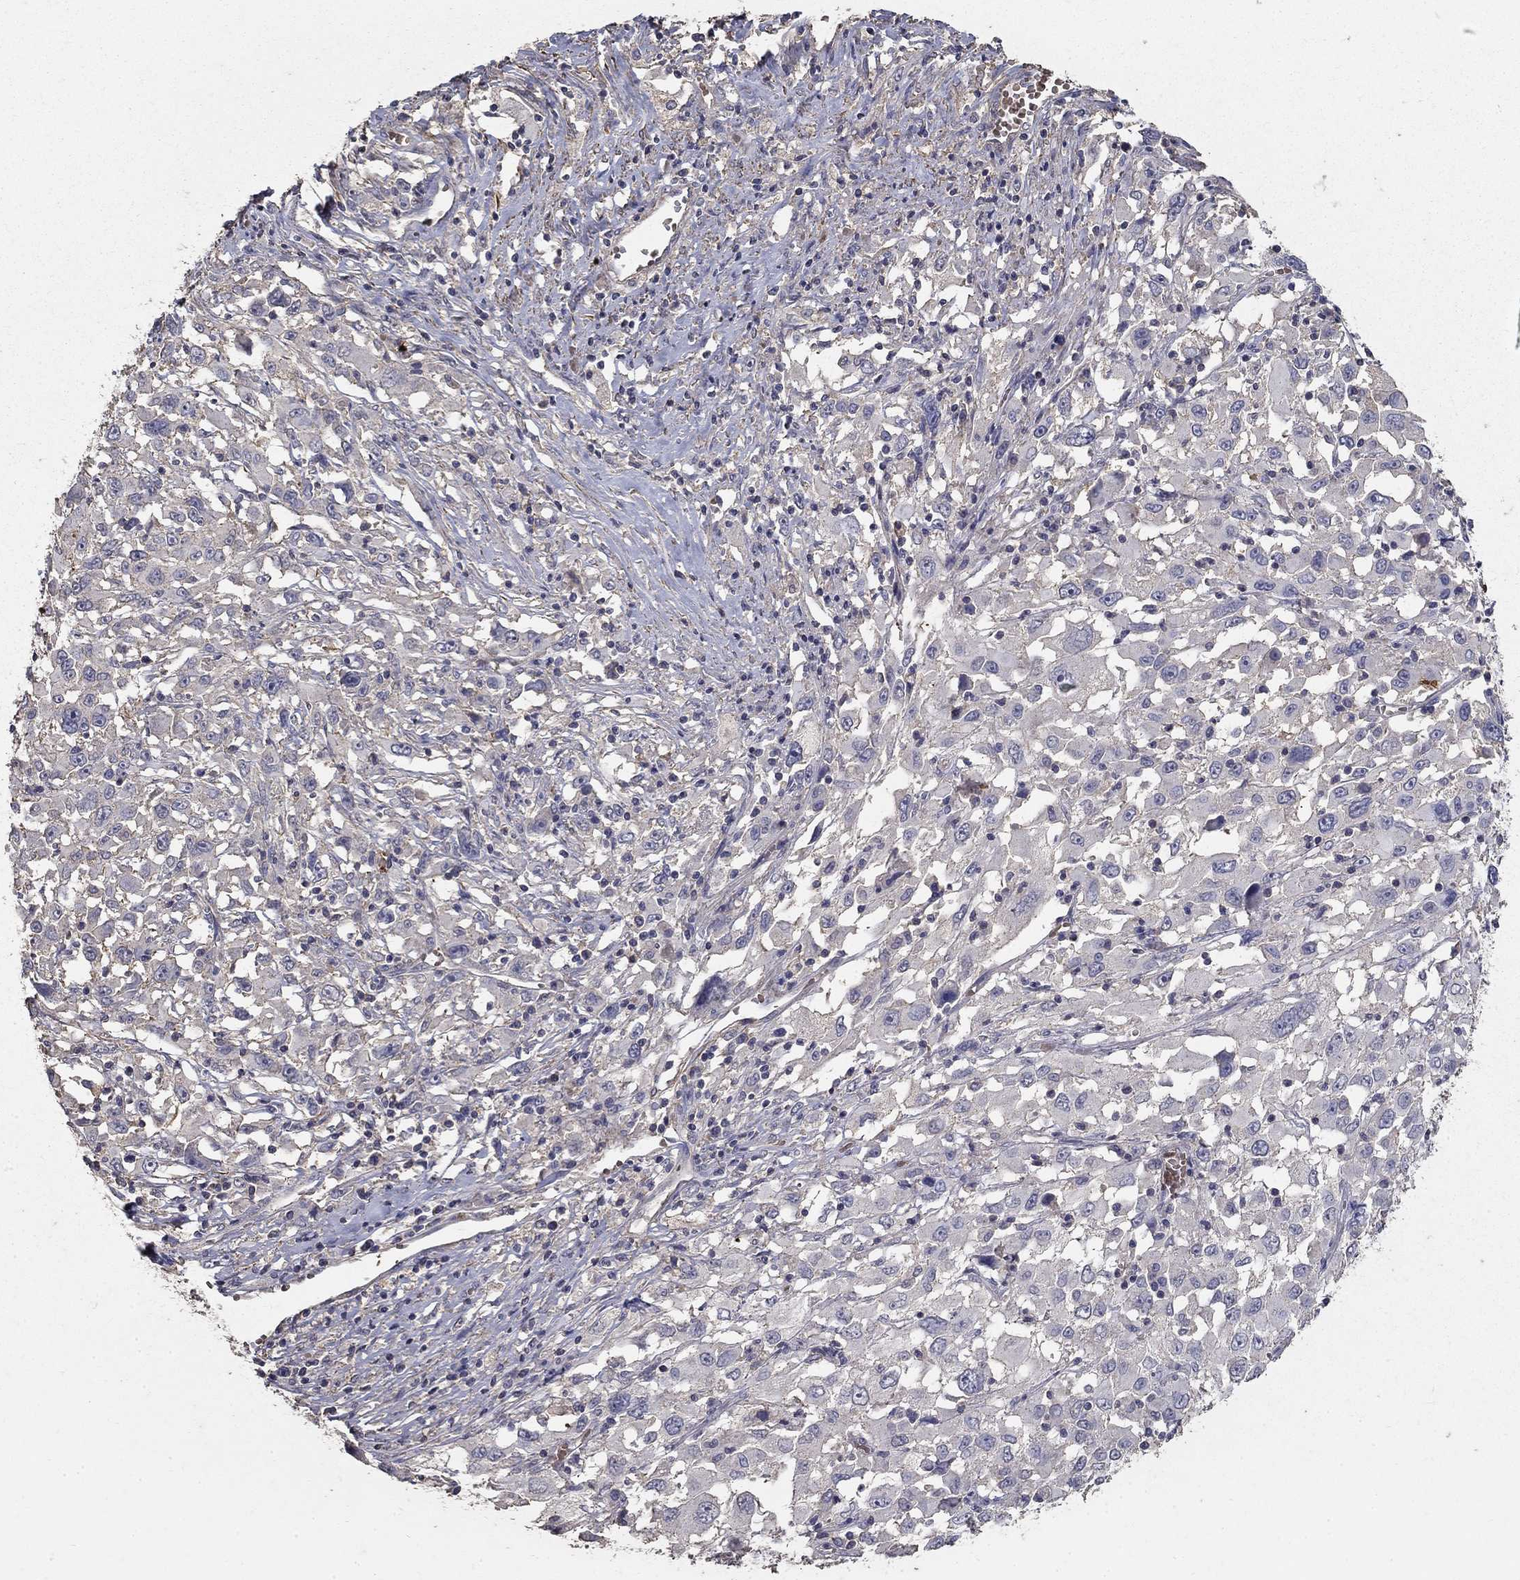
{"staining": {"intensity": "negative", "quantity": "none", "location": "none"}, "tissue": "melanoma", "cell_type": "Tumor cells", "image_type": "cancer", "snomed": [{"axis": "morphology", "description": "Malignant melanoma, Metastatic site"}, {"axis": "topography", "description": "Soft tissue"}], "caption": "Tumor cells show no significant protein staining in melanoma.", "gene": "MPP2", "patient": {"sex": "male", "age": 50}}